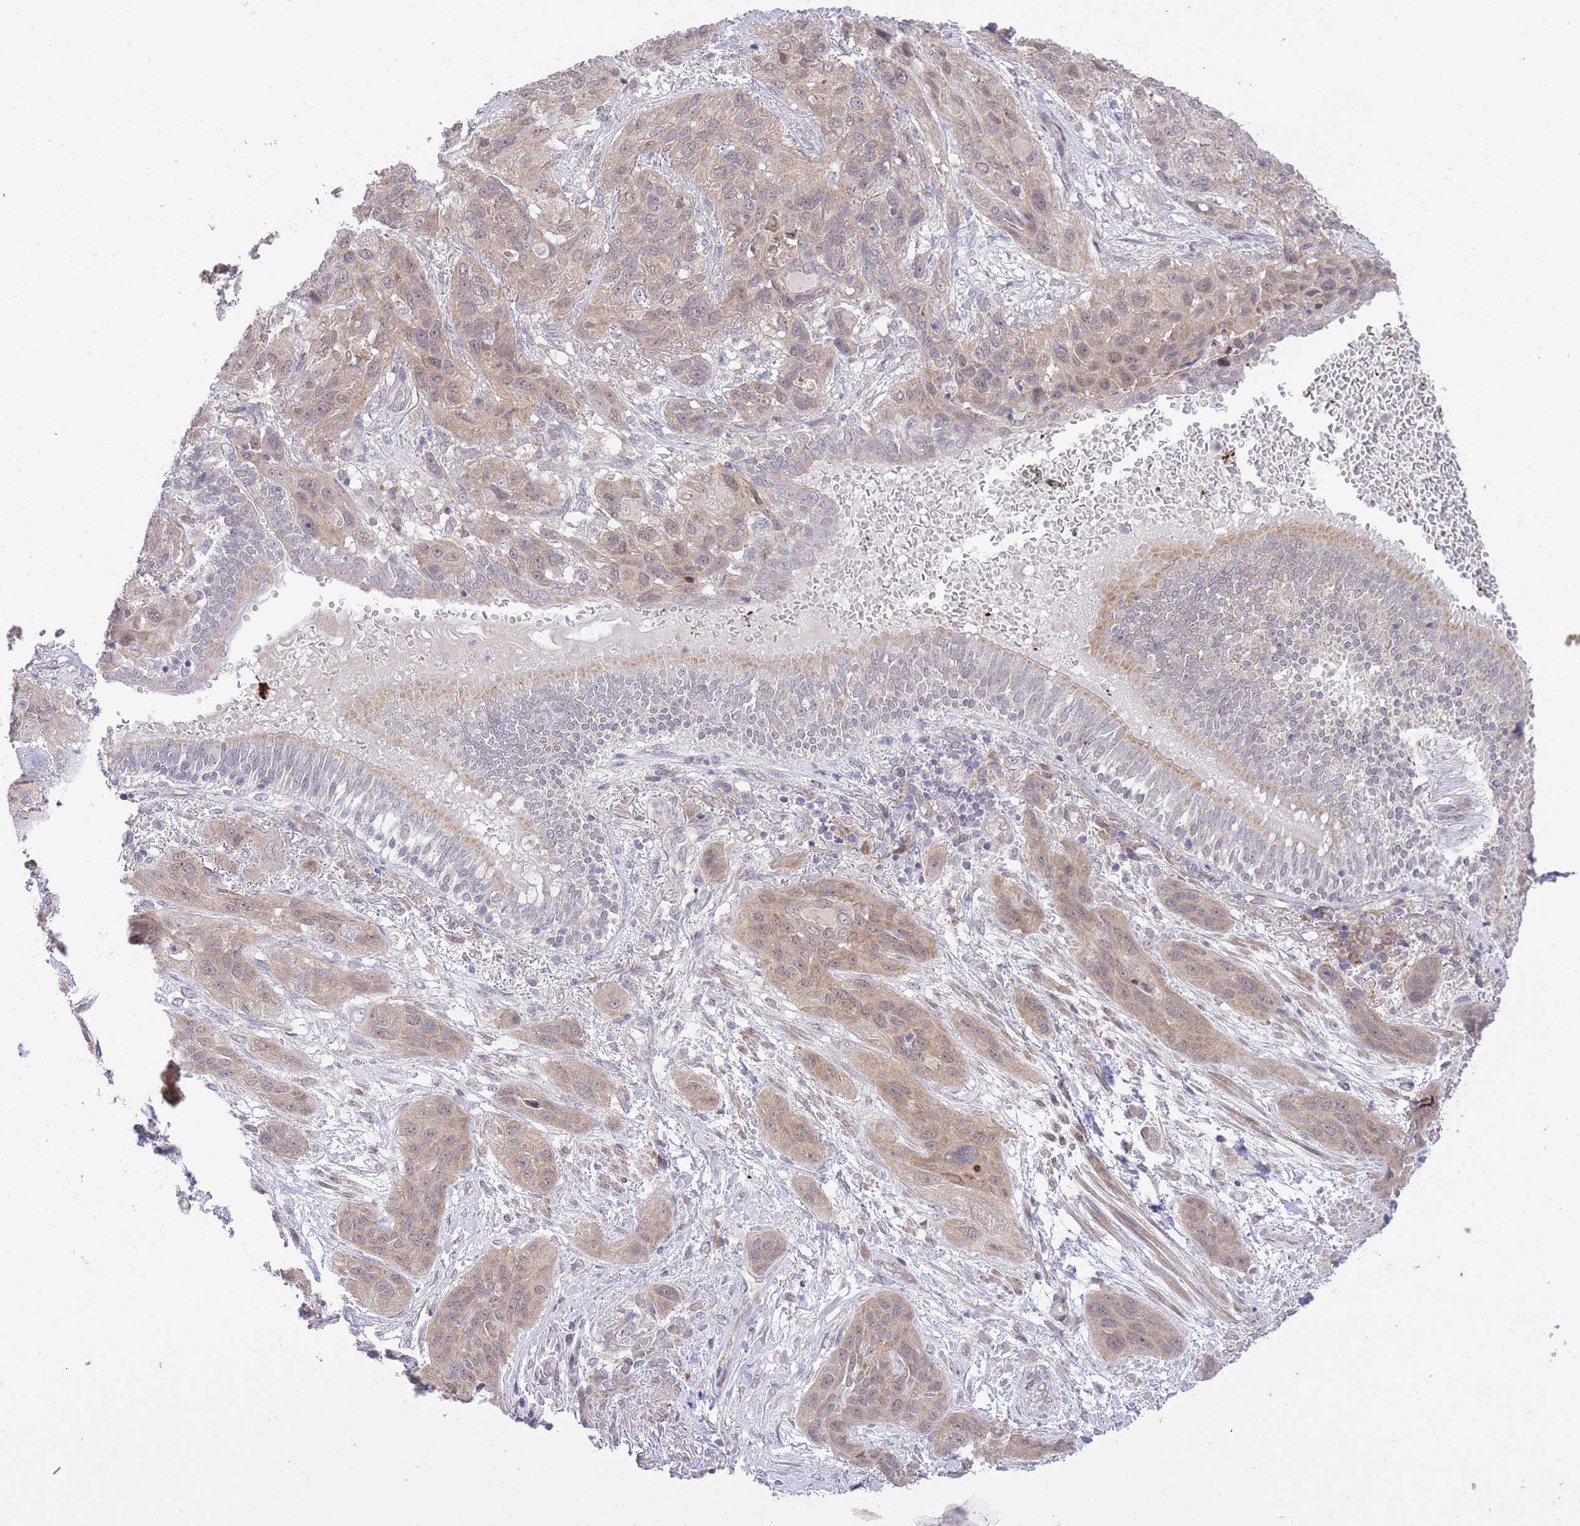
{"staining": {"intensity": "weak", "quantity": "25%-75%", "location": "cytoplasmic/membranous"}, "tissue": "lung cancer", "cell_type": "Tumor cells", "image_type": "cancer", "snomed": [{"axis": "morphology", "description": "Squamous cell carcinoma, NOS"}, {"axis": "topography", "description": "Lung"}], "caption": "Immunohistochemical staining of lung cancer (squamous cell carcinoma) demonstrates weak cytoplasmic/membranous protein positivity in about 25%-75% of tumor cells.", "gene": "ELOA2", "patient": {"sex": "female", "age": 70}}